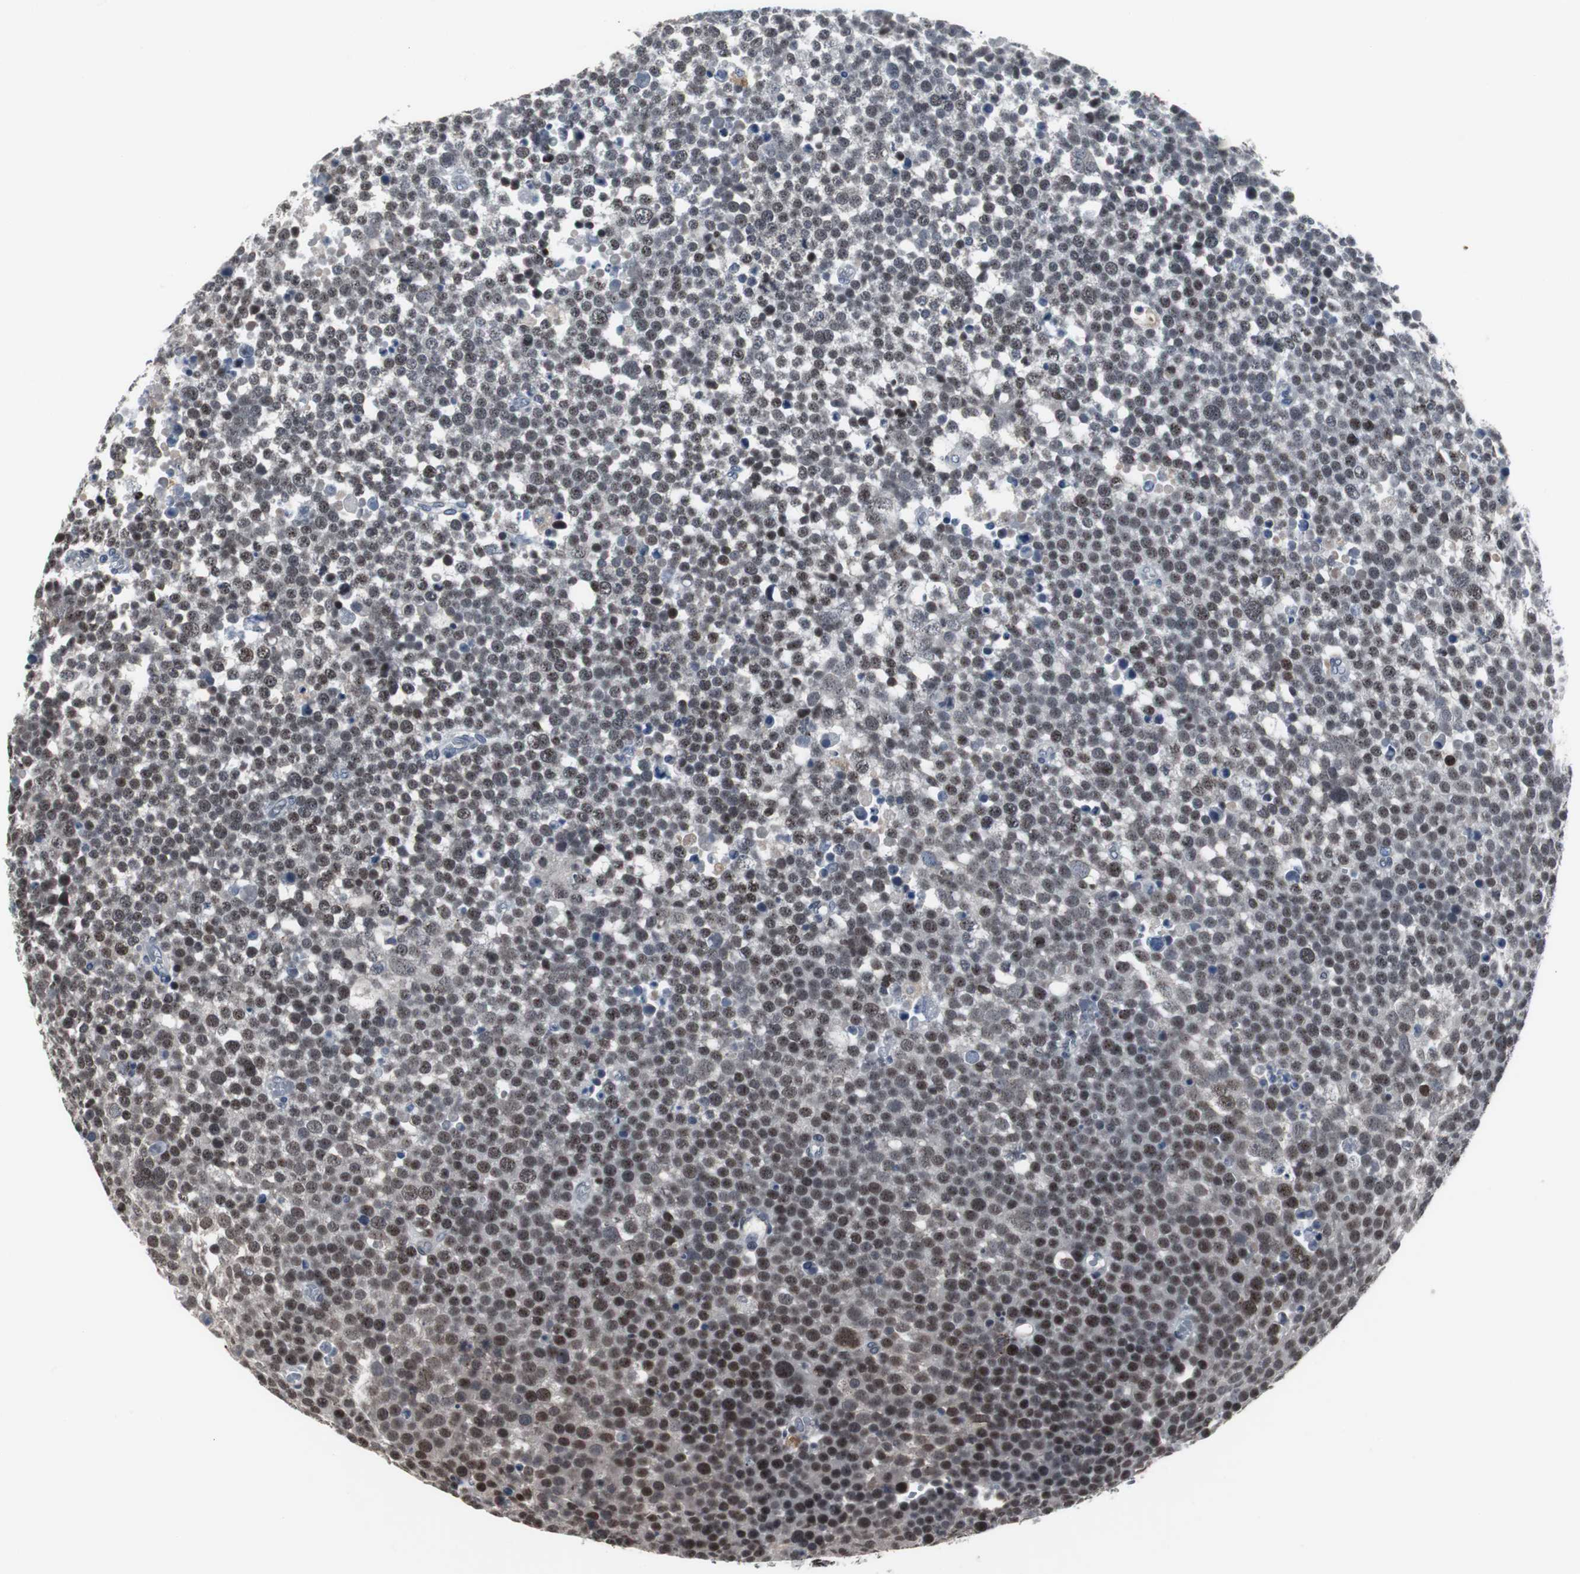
{"staining": {"intensity": "moderate", "quantity": ">75%", "location": "nuclear"}, "tissue": "testis cancer", "cell_type": "Tumor cells", "image_type": "cancer", "snomed": [{"axis": "morphology", "description": "Seminoma, NOS"}, {"axis": "topography", "description": "Testis"}], "caption": "Protein staining shows moderate nuclear staining in about >75% of tumor cells in testis cancer. (Brightfield microscopy of DAB IHC at high magnification).", "gene": "FOXP4", "patient": {"sex": "male", "age": 71}}